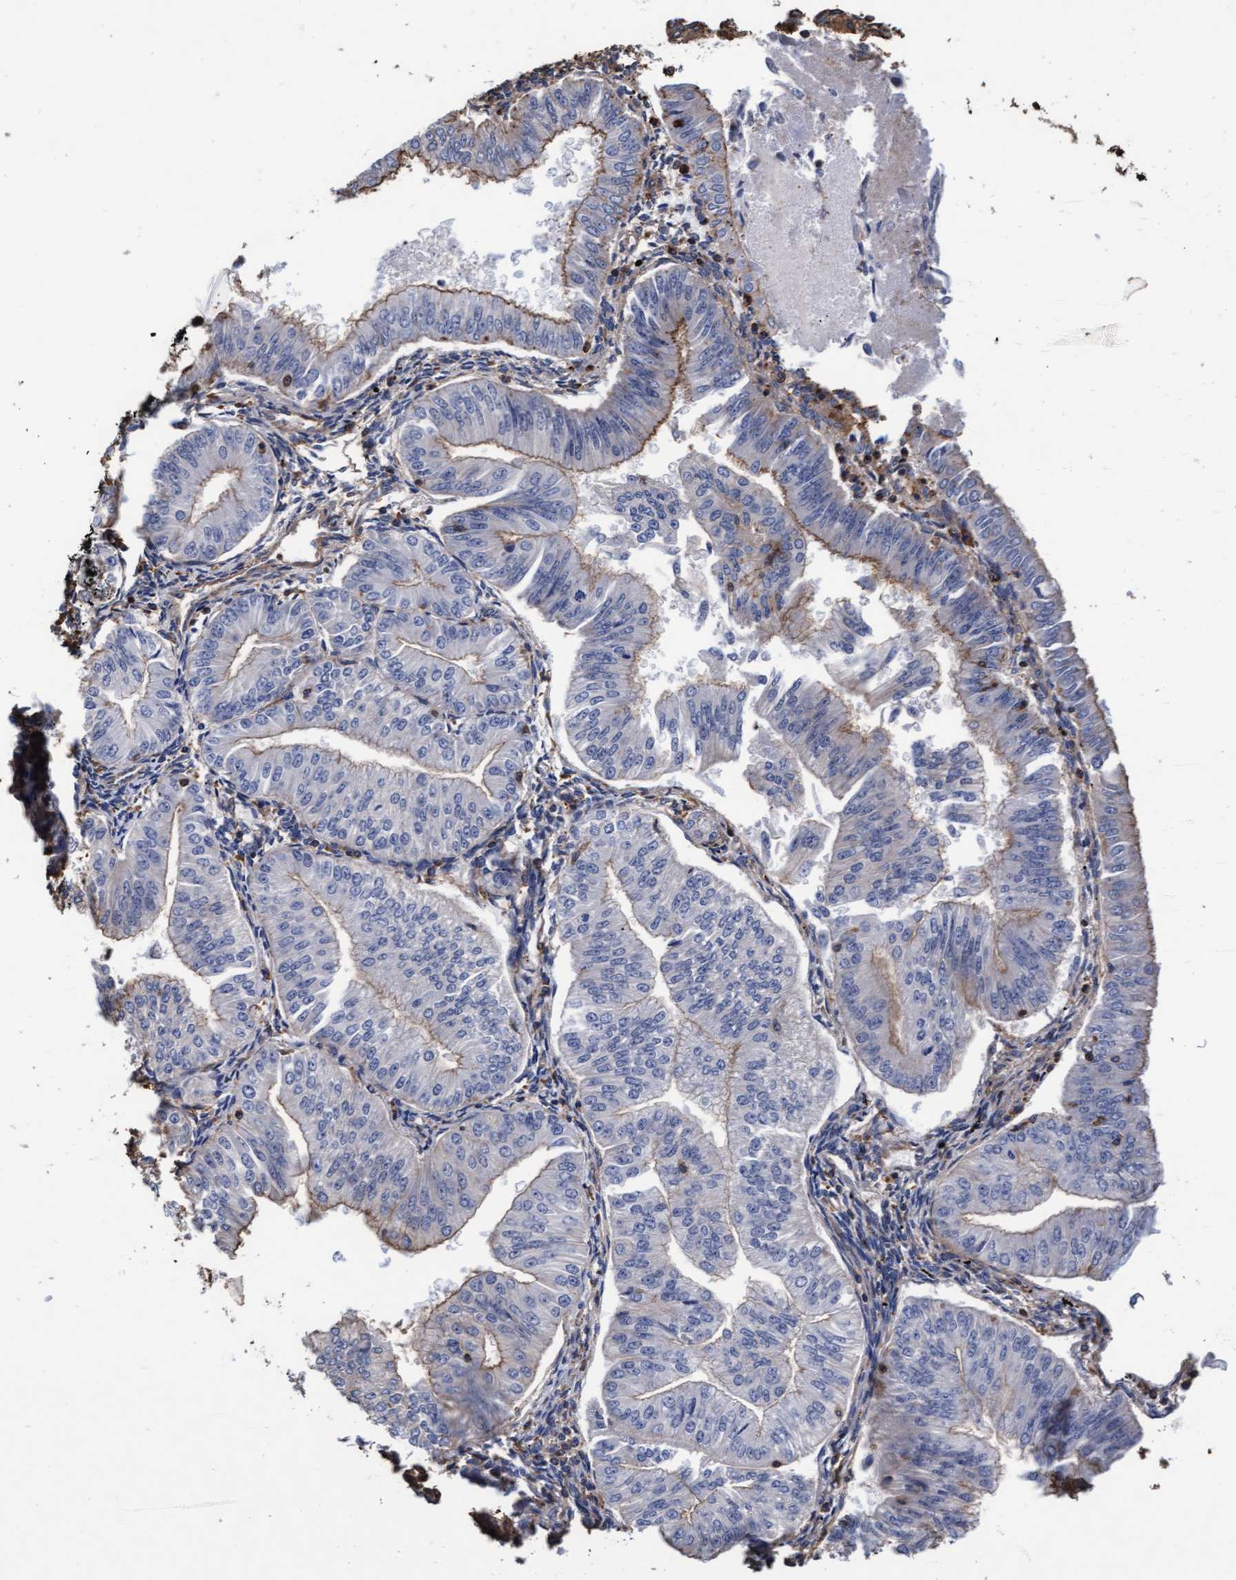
{"staining": {"intensity": "moderate", "quantity": "<25%", "location": "cytoplasmic/membranous"}, "tissue": "endometrial cancer", "cell_type": "Tumor cells", "image_type": "cancer", "snomed": [{"axis": "morphology", "description": "Normal tissue, NOS"}, {"axis": "morphology", "description": "Adenocarcinoma, NOS"}, {"axis": "topography", "description": "Endometrium"}], "caption": "High-power microscopy captured an immunohistochemistry (IHC) photomicrograph of endometrial cancer (adenocarcinoma), revealing moderate cytoplasmic/membranous expression in about <25% of tumor cells. (brown staining indicates protein expression, while blue staining denotes nuclei).", "gene": "GRHPR", "patient": {"sex": "female", "age": 53}}